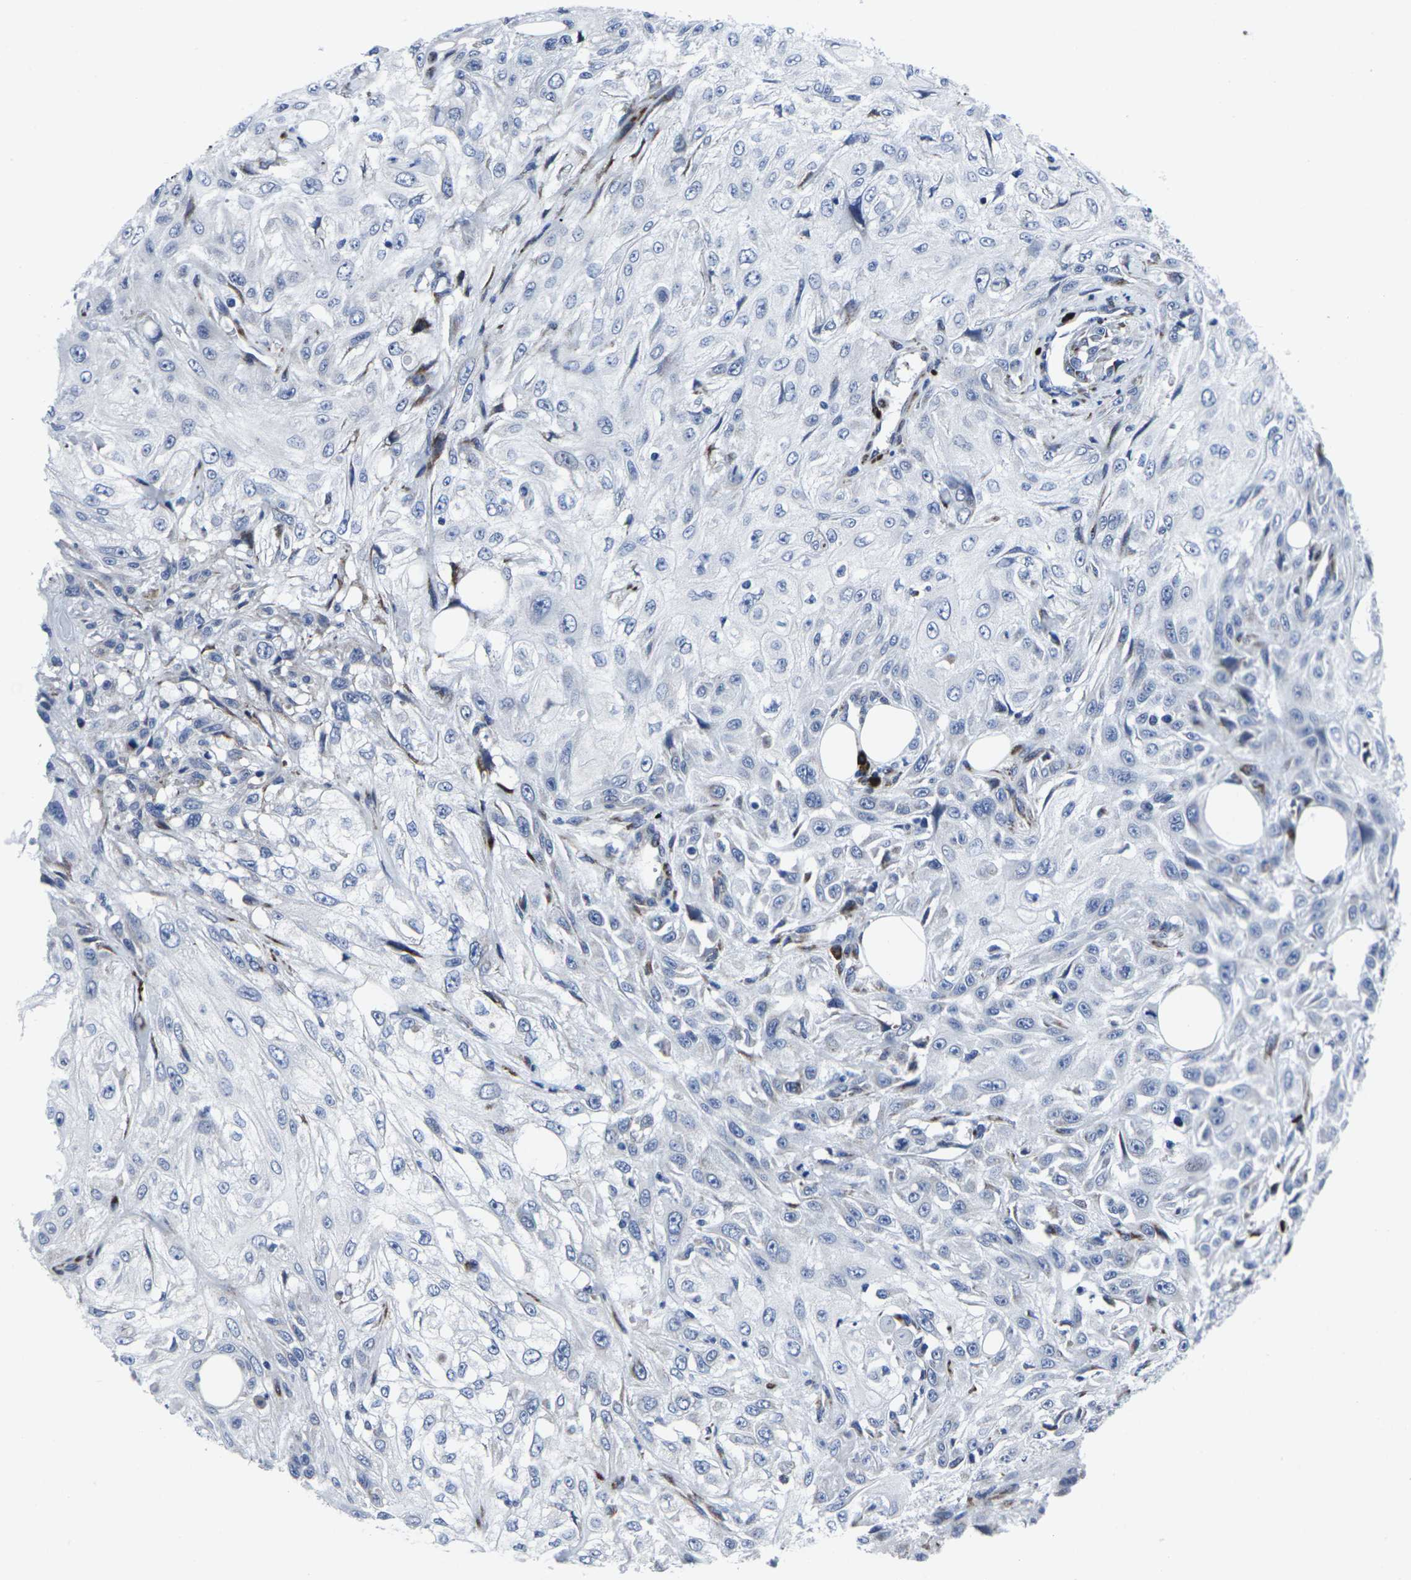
{"staining": {"intensity": "negative", "quantity": "none", "location": "none"}, "tissue": "skin cancer", "cell_type": "Tumor cells", "image_type": "cancer", "snomed": [{"axis": "morphology", "description": "Squamous cell carcinoma, NOS"}, {"axis": "topography", "description": "Skin"}], "caption": "Tumor cells show no significant protein positivity in skin squamous cell carcinoma.", "gene": "RPN1", "patient": {"sex": "male", "age": 75}}